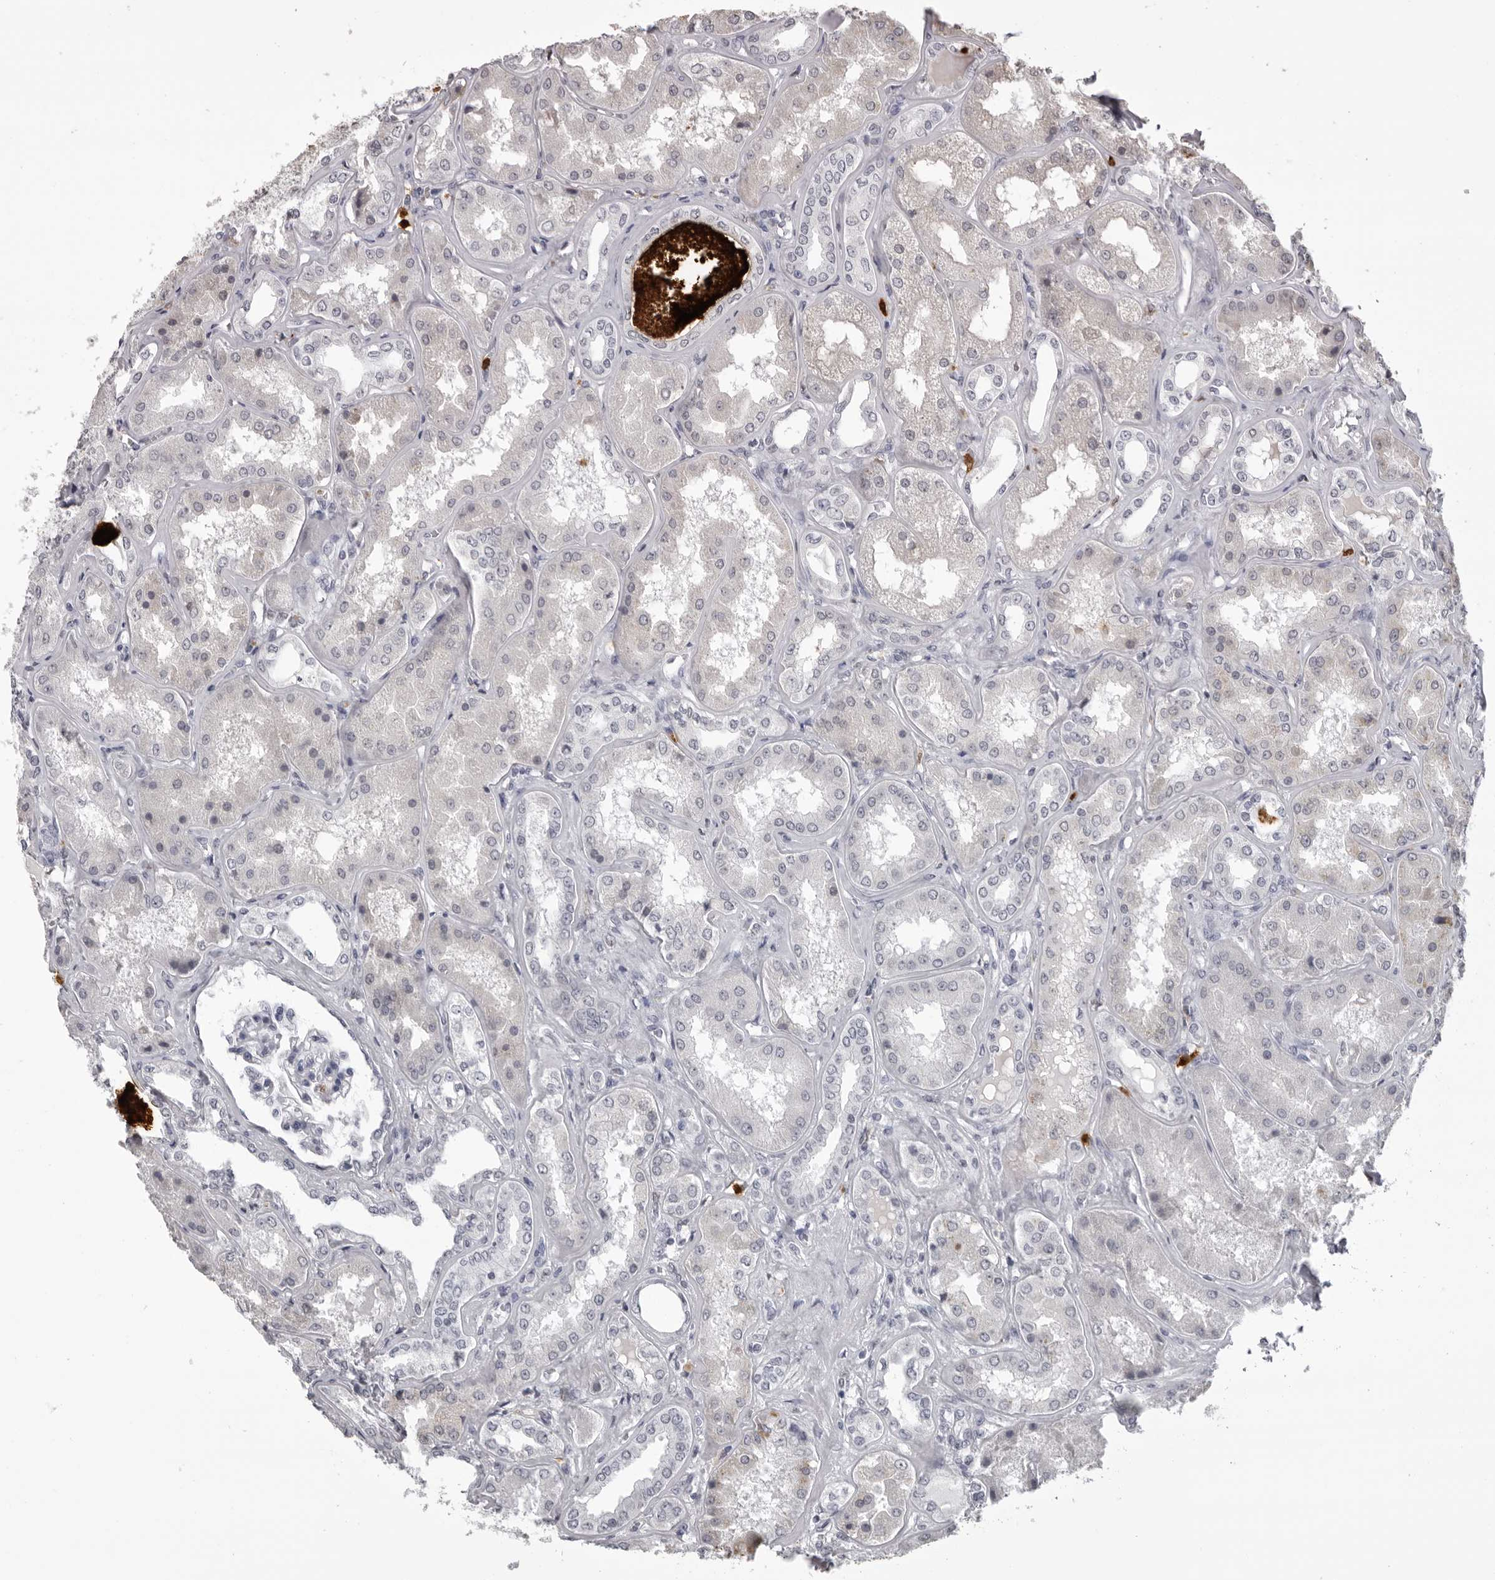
{"staining": {"intensity": "strong", "quantity": "<25%", "location": "cytoplasmic/membranous"}, "tissue": "kidney", "cell_type": "Cells in glomeruli", "image_type": "normal", "snomed": [{"axis": "morphology", "description": "Normal tissue, NOS"}, {"axis": "topography", "description": "Kidney"}], "caption": "Immunohistochemical staining of unremarkable human kidney exhibits medium levels of strong cytoplasmic/membranous expression in about <25% of cells in glomeruli. The staining was performed using DAB (3,3'-diaminobenzidine) to visualize the protein expression in brown, while the nuclei were stained in blue with hematoxylin (Magnification: 20x).", "gene": "IL31", "patient": {"sex": "female", "age": 56}}